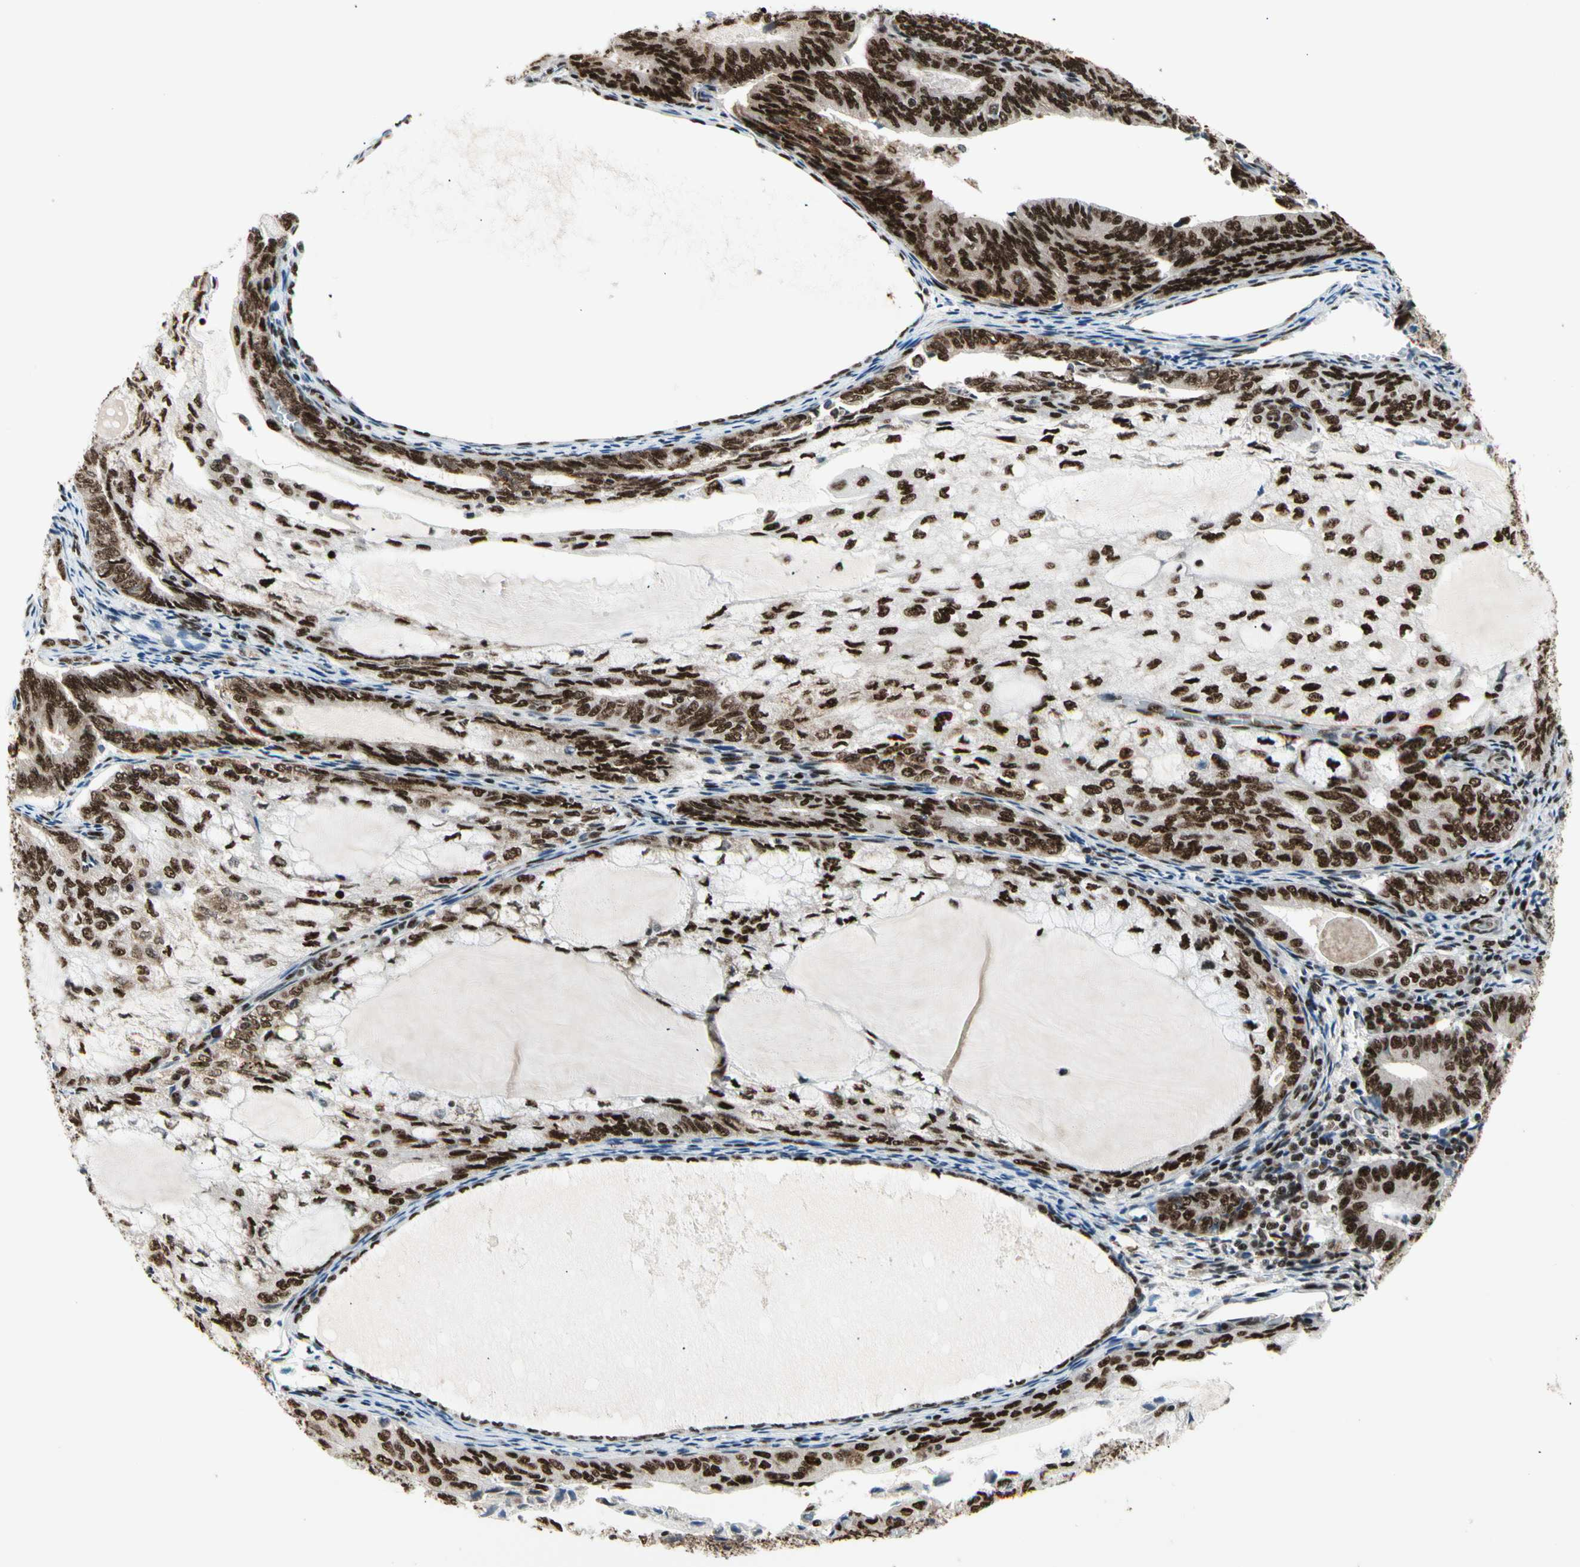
{"staining": {"intensity": "strong", "quantity": ">75%", "location": "cytoplasmic/membranous,nuclear"}, "tissue": "endometrial cancer", "cell_type": "Tumor cells", "image_type": "cancer", "snomed": [{"axis": "morphology", "description": "Adenocarcinoma, NOS"}, {"axis": "topography", "description": "Endometrium"}], "caption": "A brown stain shows strong cytoplasmic/membranous and nuclear staining of a protein in human endometrial cancer tumor cells.", "gene": "SRSF11", "patient": {"sex": "female", "age": 81}}